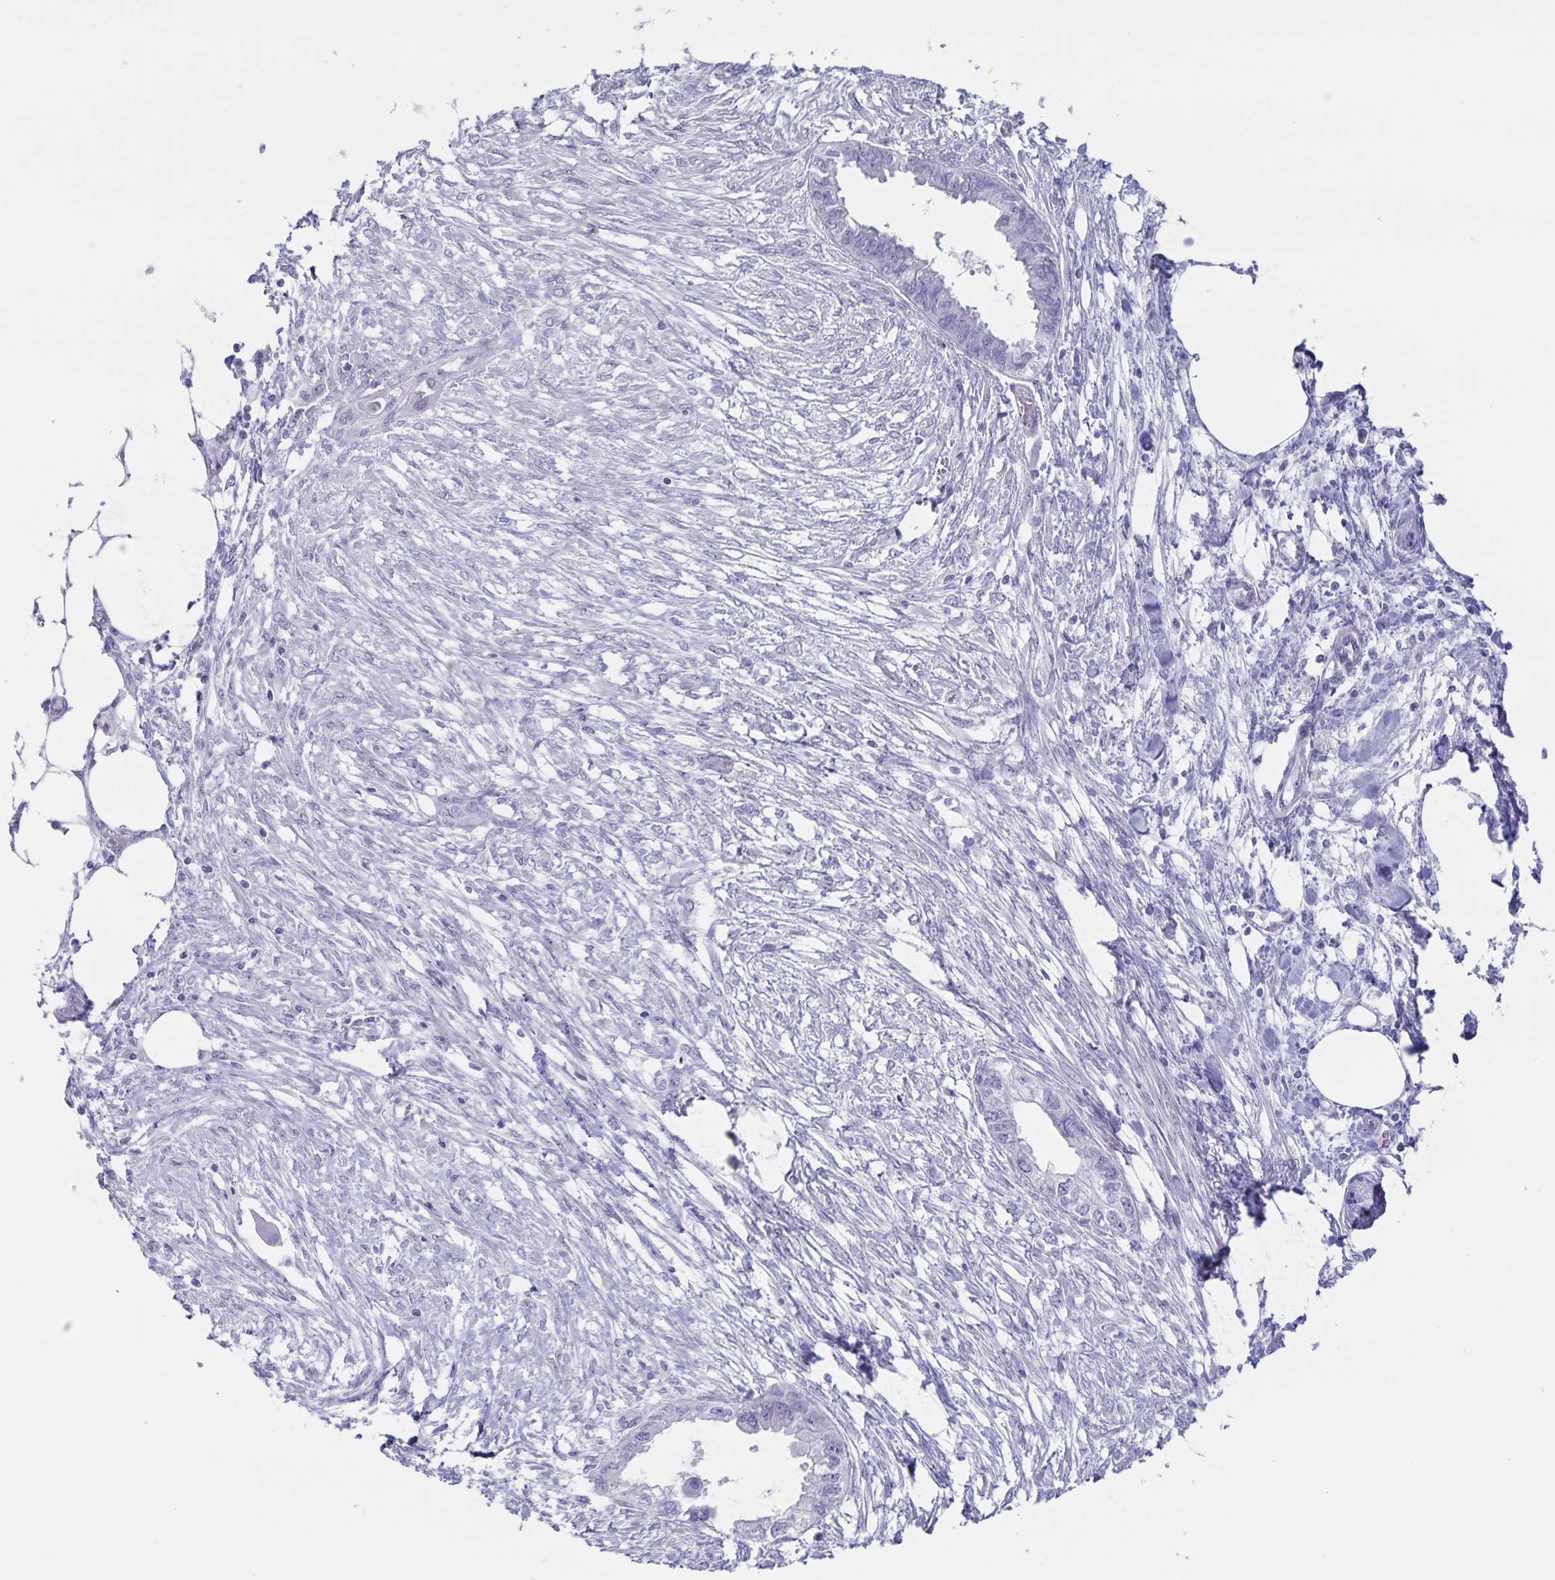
{"staining": {"intensity": "negative", "quantity": "none", "location": "none"}, "tissue": "endometrial cancer", "cell_type": "Tumor cells", "image_type": "cancer", "snomed": [{"axis": "morphology", "description": "Adenocarcinoma, NOS"}, {"axis": "morphology", "description": "Adenocarcinoma, metastatic, NOS"}, {"axis": "topography", "description": "Adipose tissue"}, {"axis": "topography", "description": "Endometrium"}], "caption": "IHC micrograph of metastatic adenocarcinoma (endometrial) stained for a protein (brown), which demonstrates no staining in tumor cells.", "gene": "AQP4", "patient": {"sex": "female", "age": 67}}